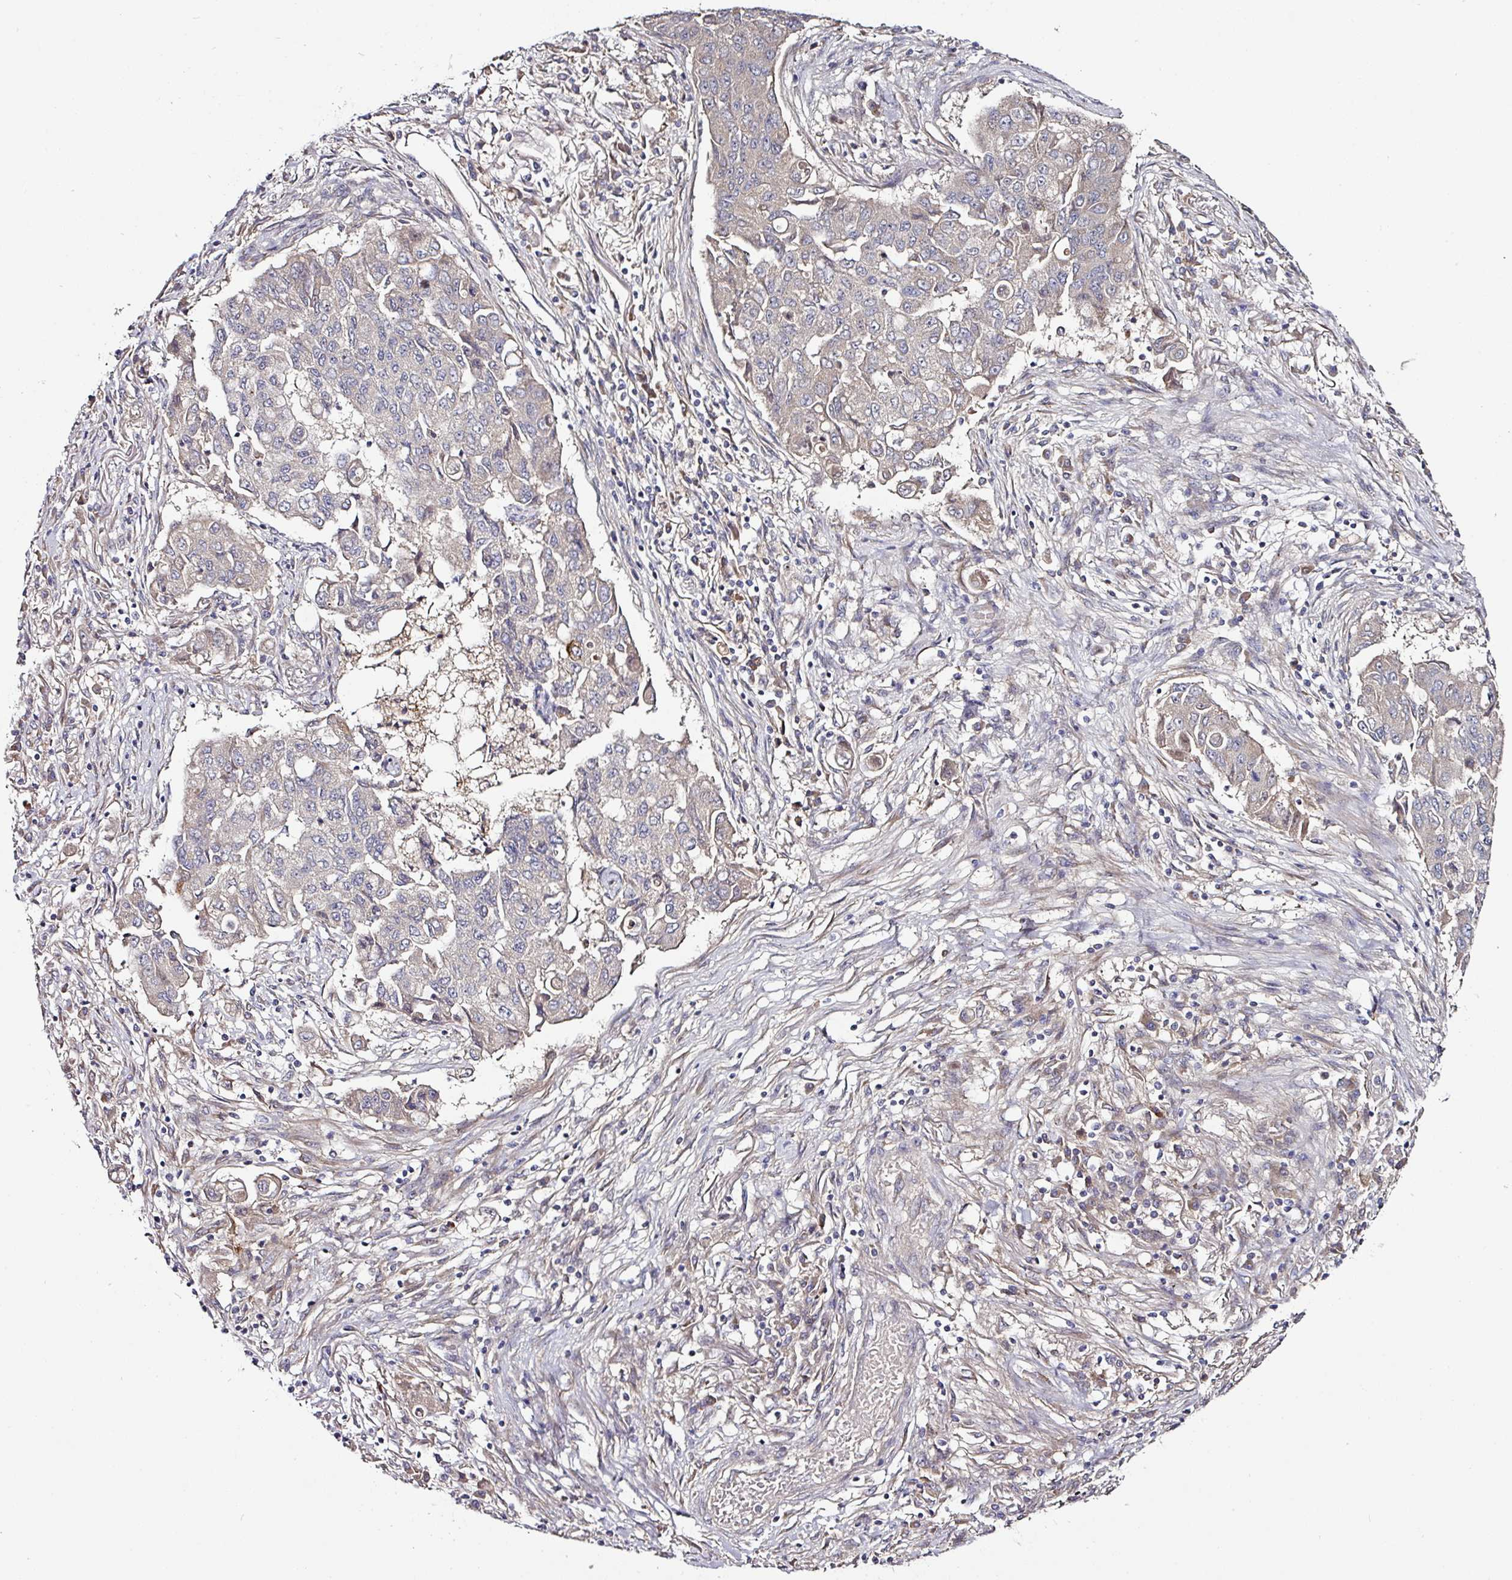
{"staining": {"intensity": "negative", "quantity": "none", "location": "none"}, "tissue": "lung cancer", "cell_type": "Tumor cells", "image_type": "cancer", "snomed": [{"axis": "morphology", "description": "Squamous cell carcinoma, NOS"}, {"axis": "topography", "description": "Lung"}], "caption": "Immunohistochemical staining of human squamous cell carcinoma (lung) shows no significant staining in tumor cells.", "gene": "CTDSP2", "patient": {"sex": "male", "age": 74}}